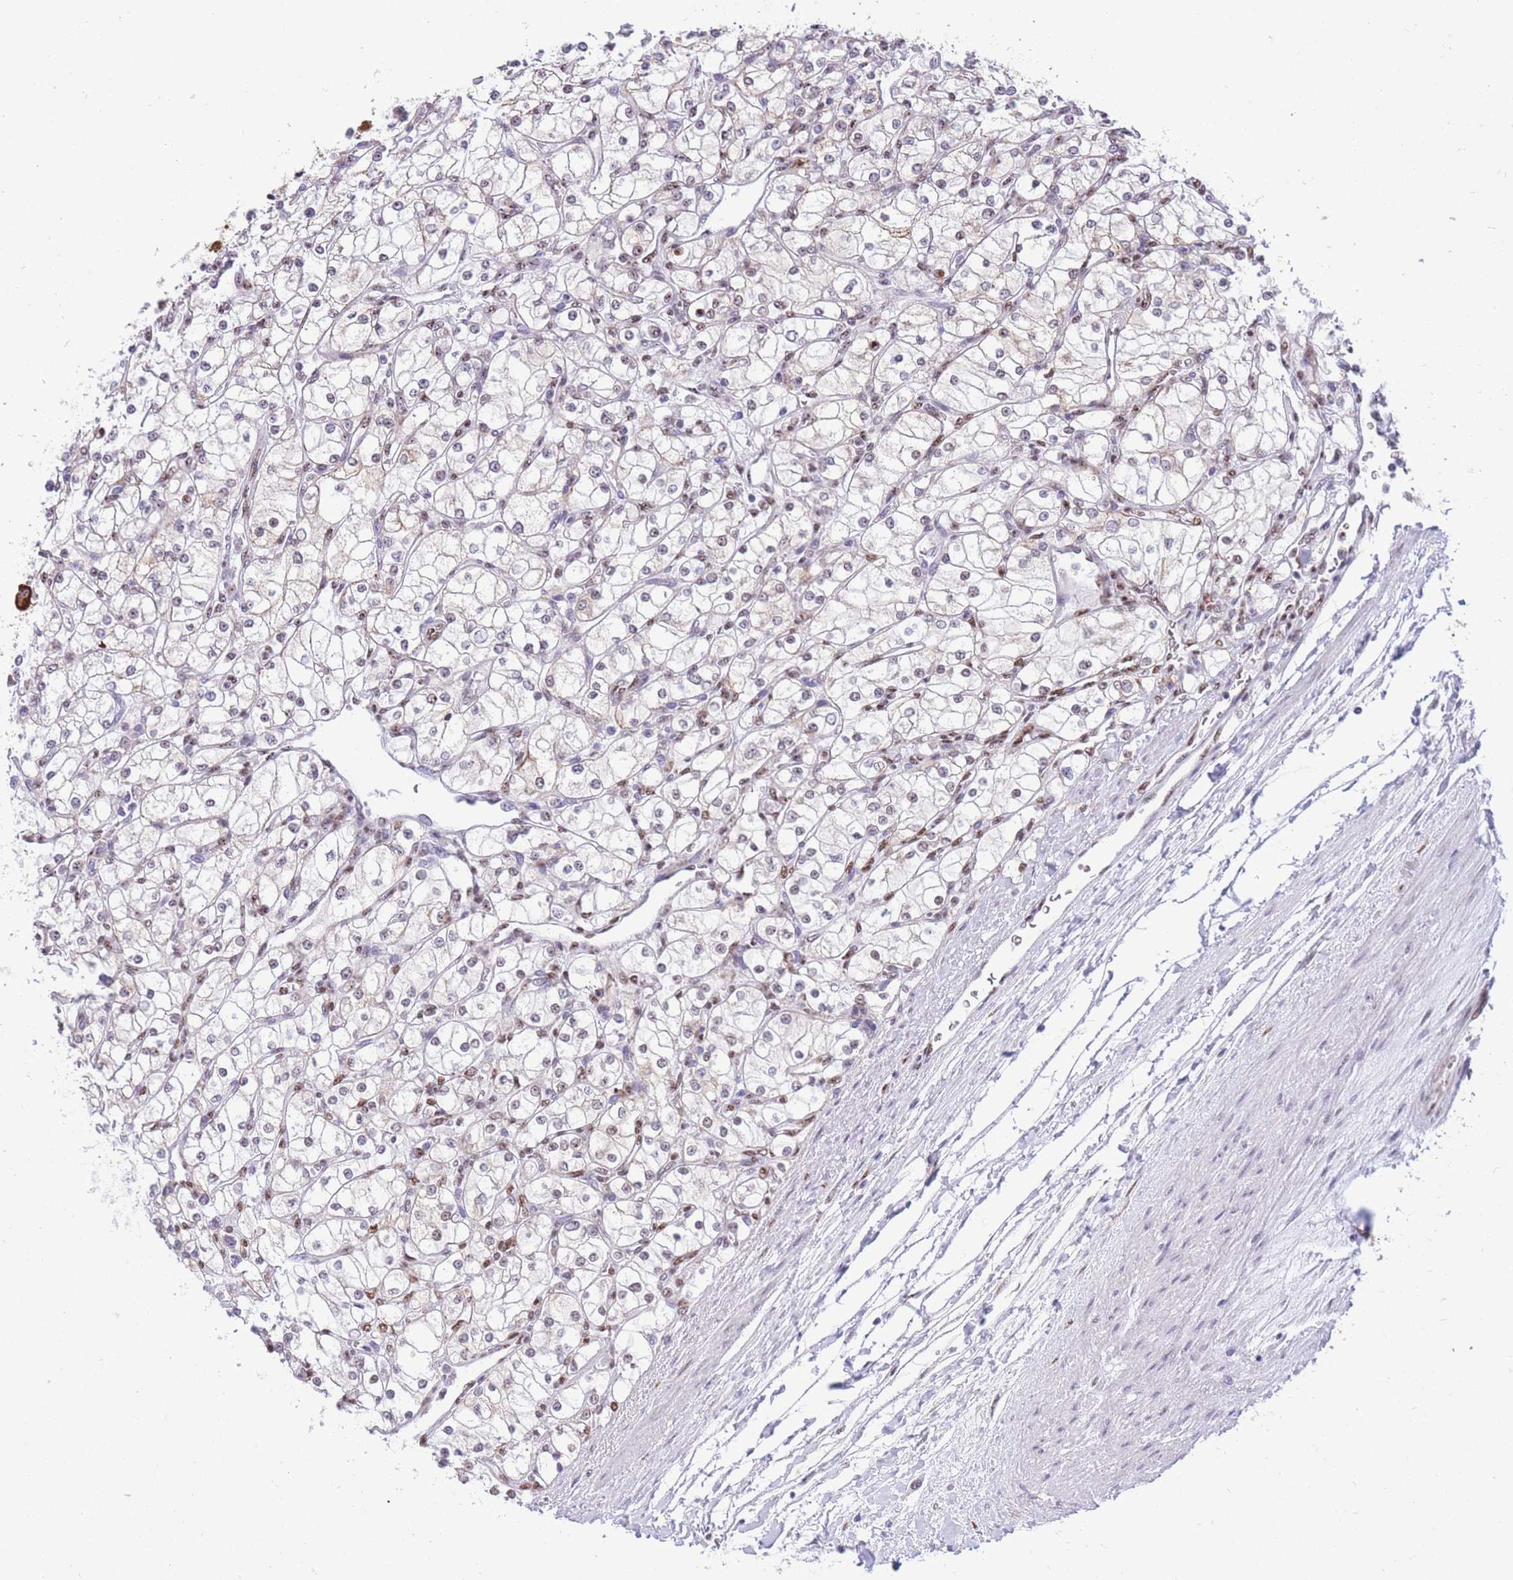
{"staining": {"intensity": "weak", "quantity": "<25%", "location": "nuclear"}, "tissue": "renal cancer", "cell_type": "Tumor cells", "image_type": "cancer", "snomed": [{"axis": "morphology", "description": "Adenocarcinoma, NOS"}, {"axis": "topography", "description": "Kidney"}], "caption": "Immunohistochemistry (IHC) image of adenocarcinoma (renal) stained for a protein (brown), which exhibits no positivity in tumor cells. (Brightfield microscopy of DAB immunohistochemistry at high magnification).", "gene": "FAM153A", "patient": {"sex": "male", "age": 80}}